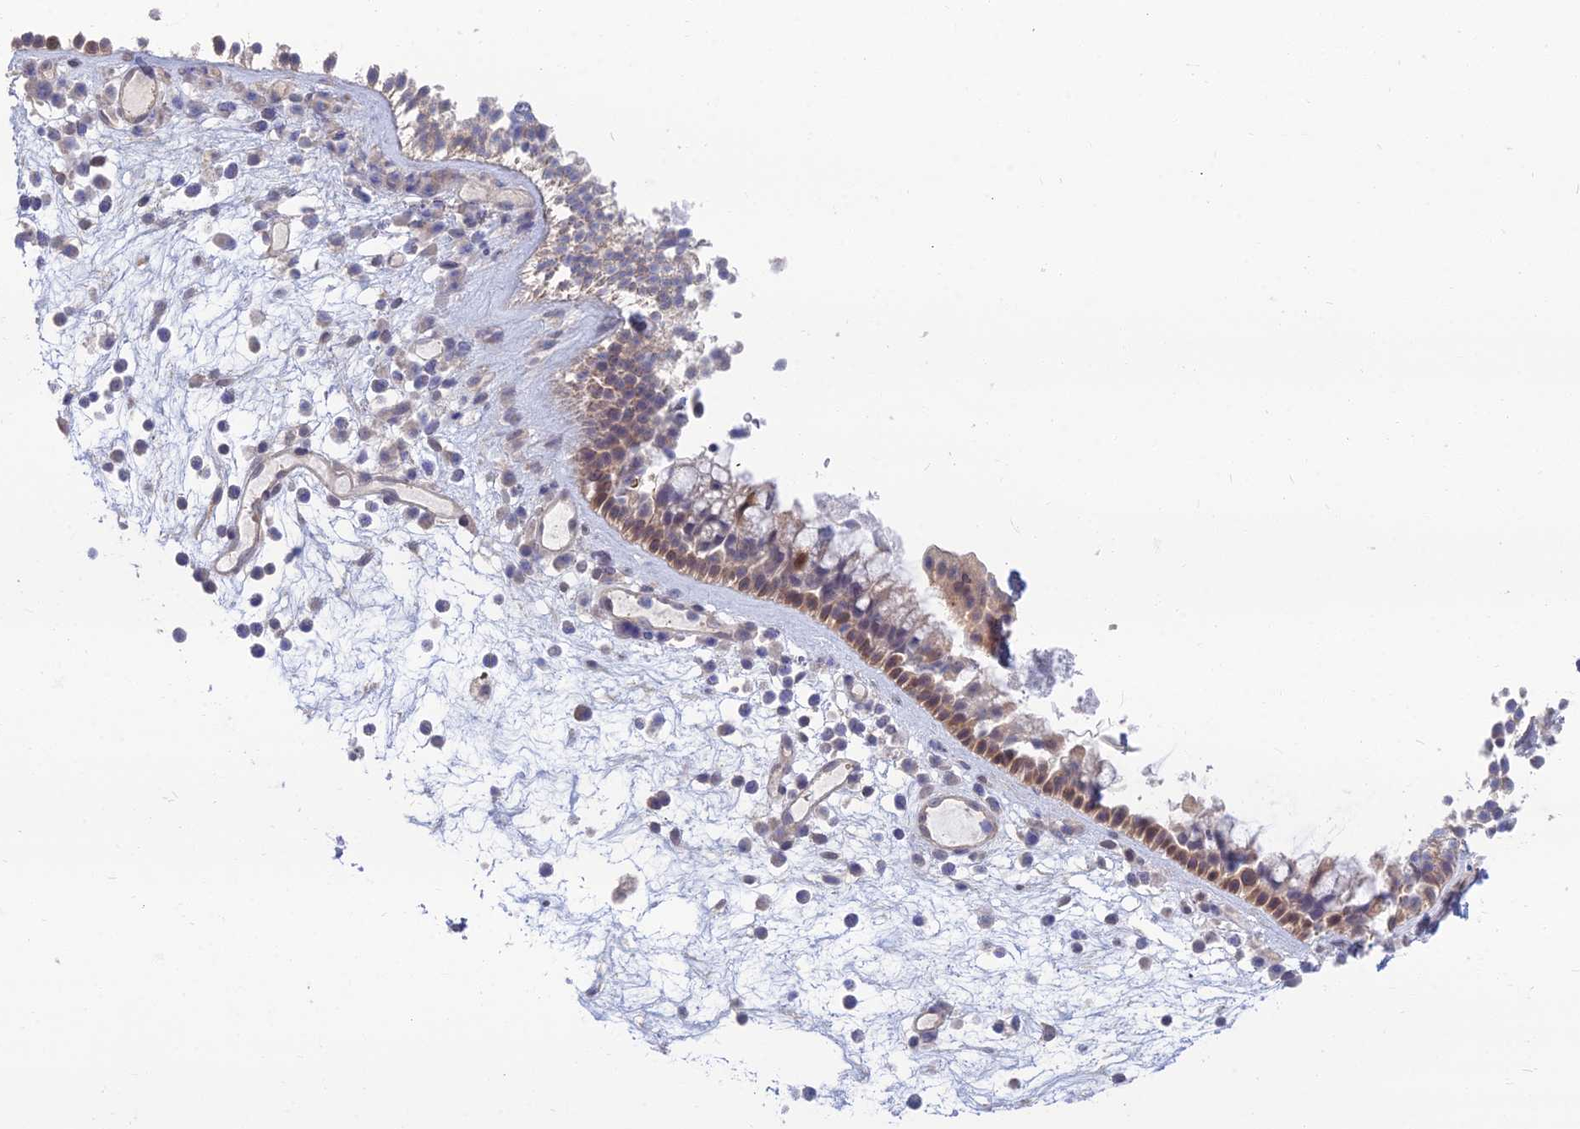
{"staining": {"intensity": "moderate", "quantity": "<25%", "location": "cytoplasmic/membranous,nuclear"}, "tissue": "nasopharynx", "cell_type": "Respiratory epithelial cells", "image_type": "normal", "snomed": [{"axis": "morphology", "description": "Normal tissue, NOS"}, {"axis": "morphology", "description": "Inflammation, NOS"}, {"axis": "morphology", "description": "Malignant melanoma, Metastatic site"}, {"axis": "topography", "description": "Nasopharynx"}], "caption": "Moderate cytoplasmic/membranous,nuclear expression for a protein is seen in about <25% of respiratory epithelial cells of benign nasopharynx using immunohistochemistry (IHC).", "gene": "OPA3", "patient": {"sex": "male", "age": 70}}